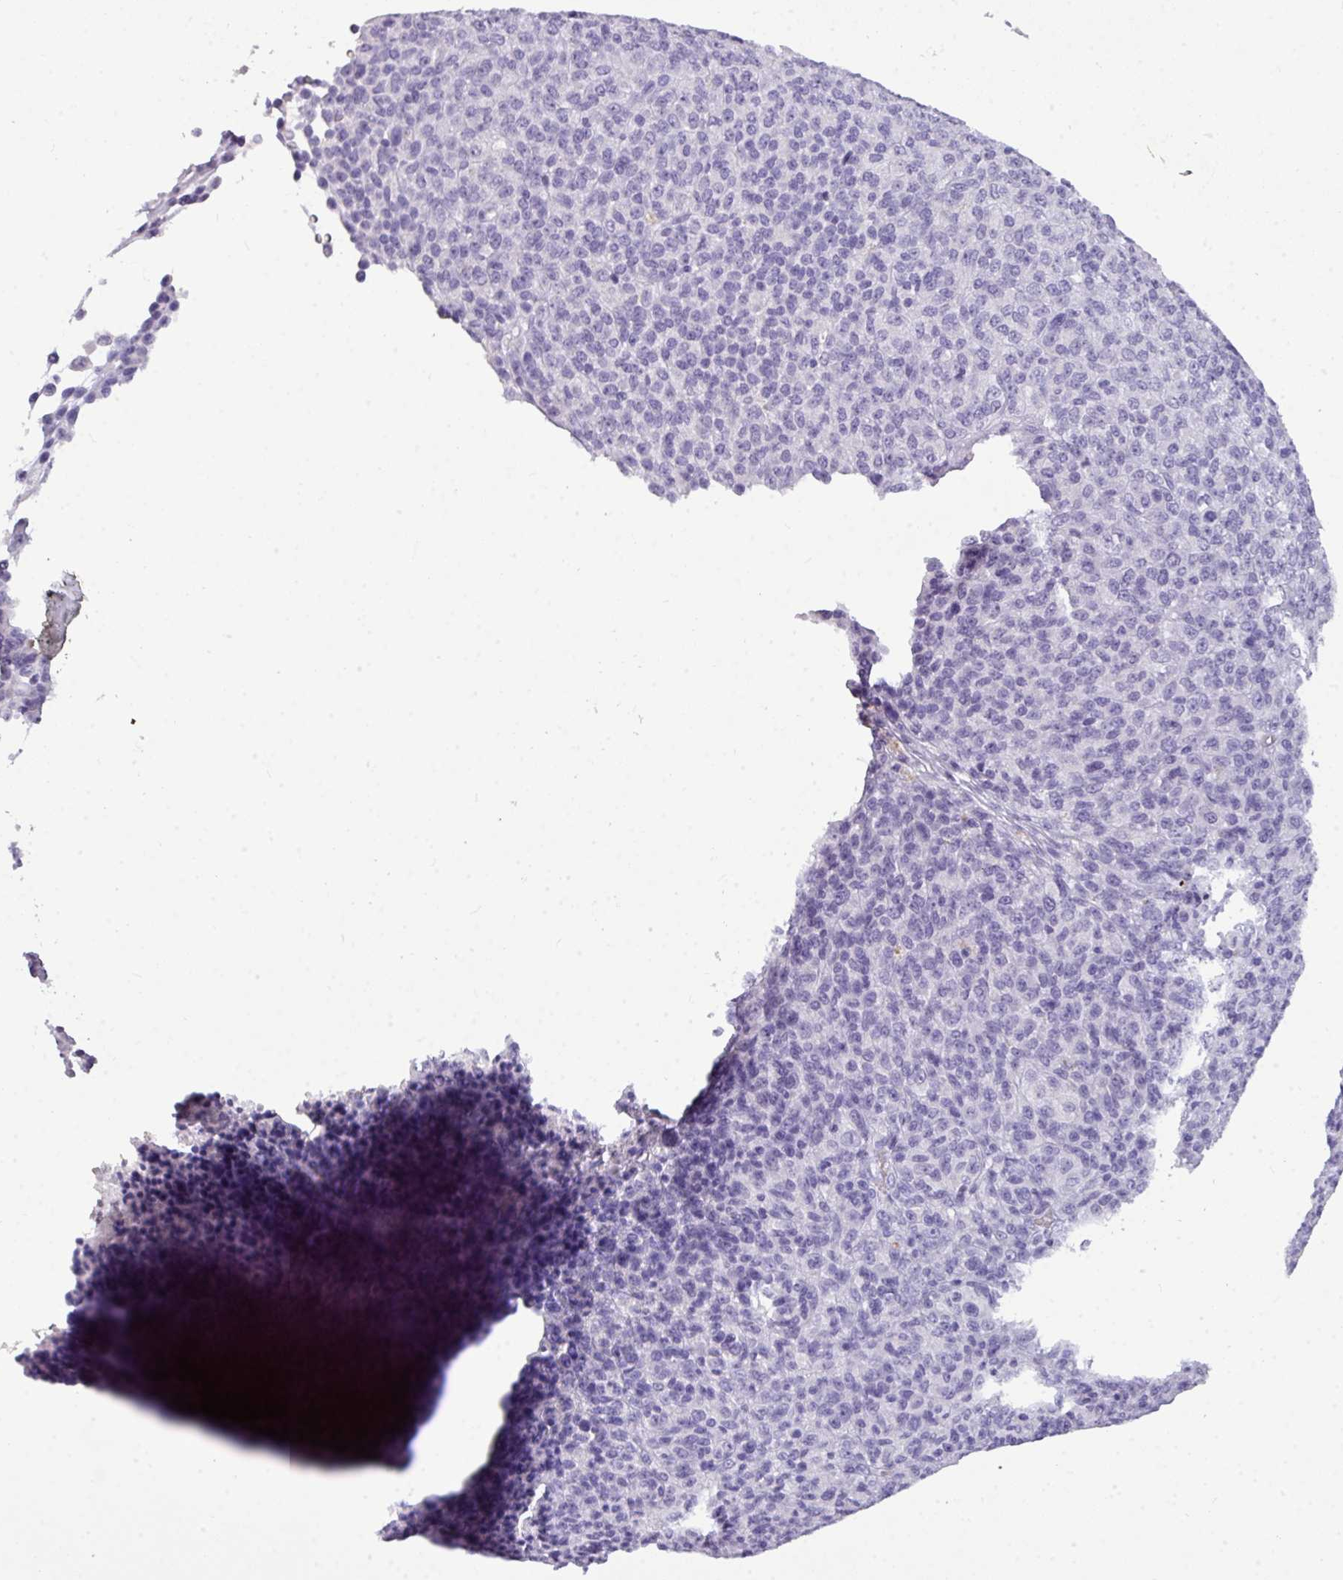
{"staining": {"intensity": "negative", "quantity": "none", "location": "none"}, "tissue": "melanoma", "cell_type": "Tumor cells", "image_type": "cancer", "snomed": [{"axis": "morphology", "description": "Malignant melanoma, Metastatic site"}, {"axis": "topography", "description": "Brain"}], "caption": "Malignant melanoma (metastatic site) stained for a protein using IHC shows no positivity tumor cells.", "gene": "TMEM91", "patient": {"sex": "female", "age": 56}}